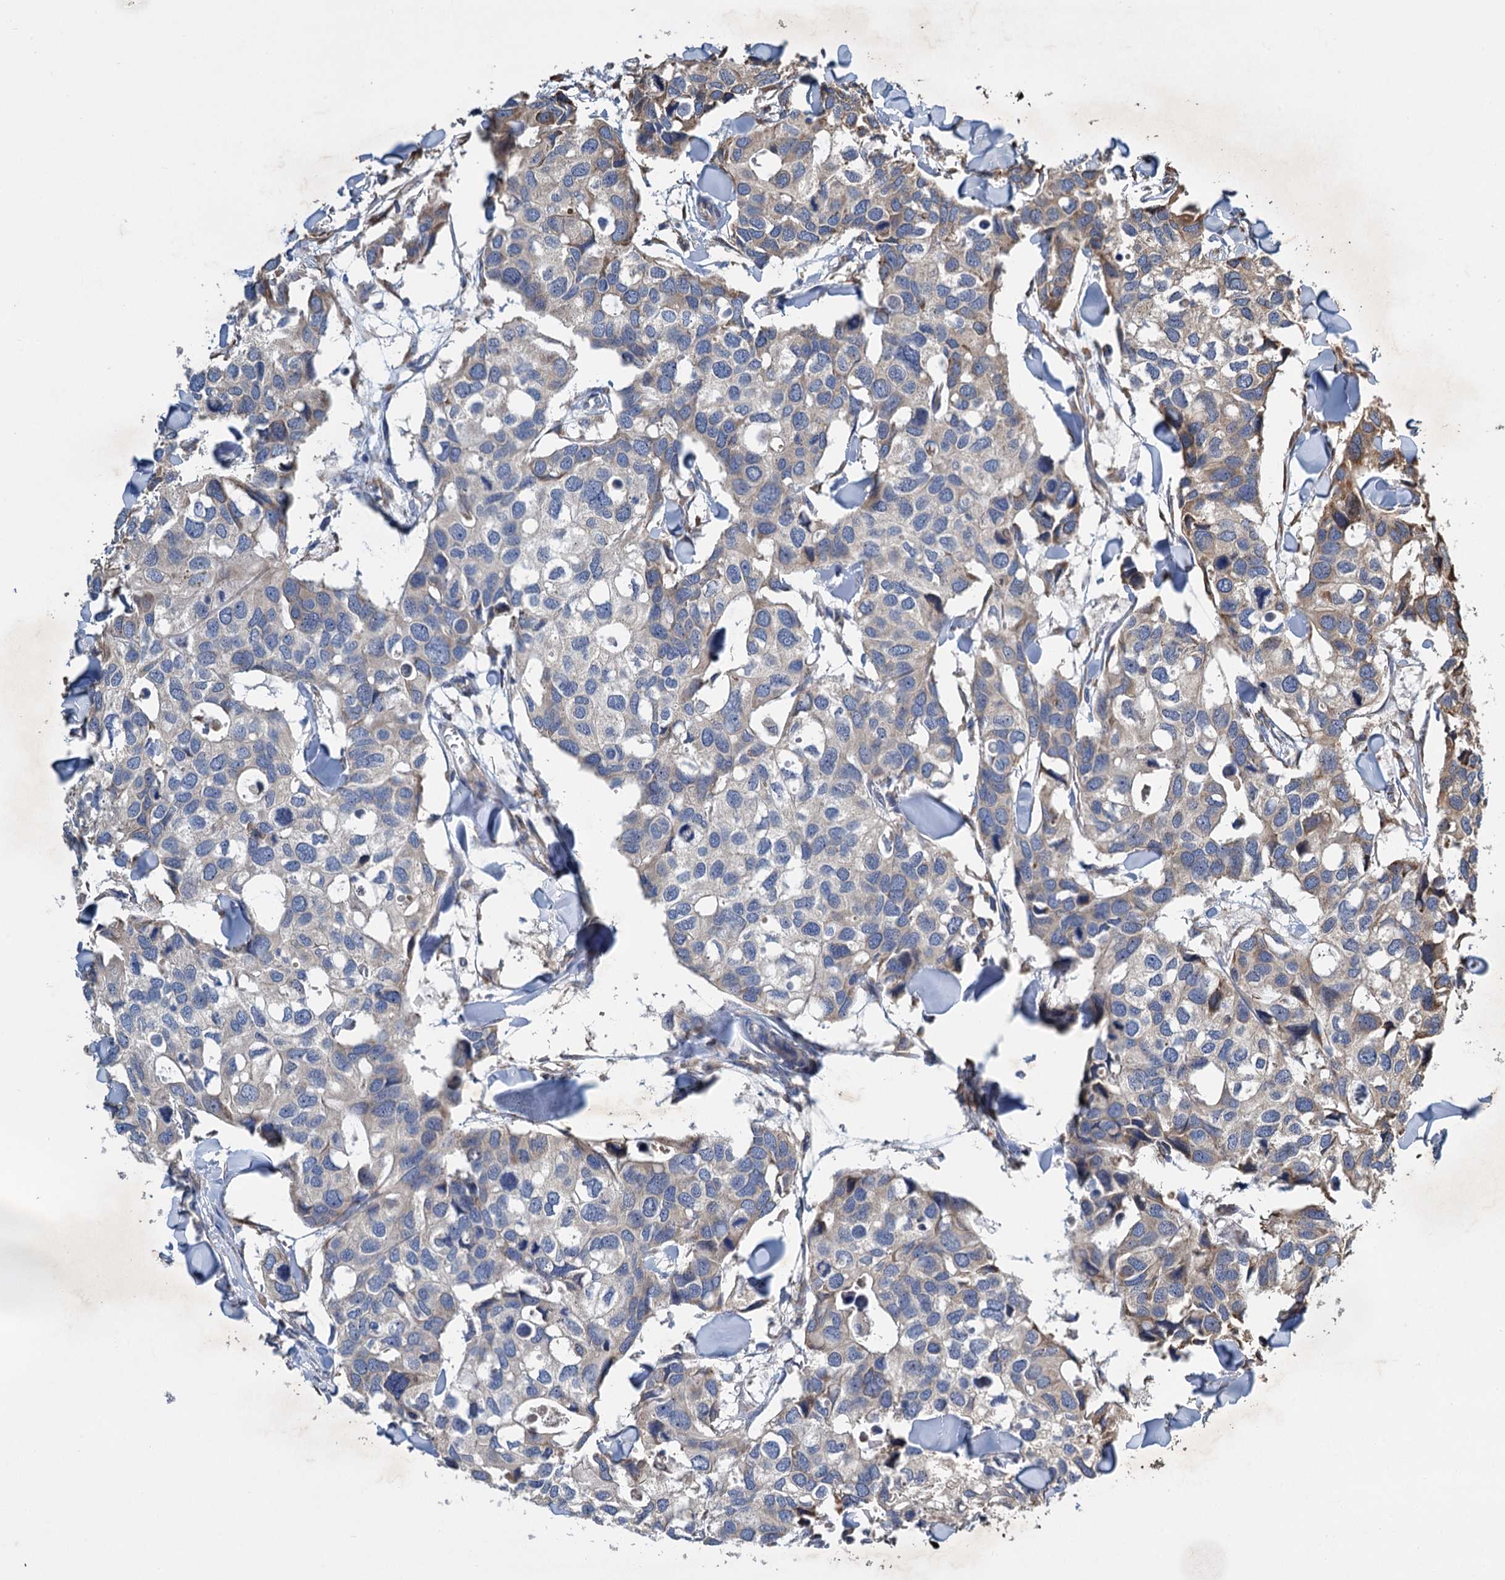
{"staining": {"intensity": "weak", "quantity": "<25%", "location": "cytoplasmic/membranous"}, "tissue": "breast cancer", "cell_type": "Tumor cells", "image_type": "cancer", "snomed": [{"axis": "morphology", "description": "Duct carcinoma"}, {"axis": "topography", "description": "Breast"}], "caption": "Breast infiltrating ductal carcinoma stained for a protein using immunohistochemistry demonstrates no staining tumor cells.", "gene": "LINS1", "patient": {"sex": "female", "age": 83}}